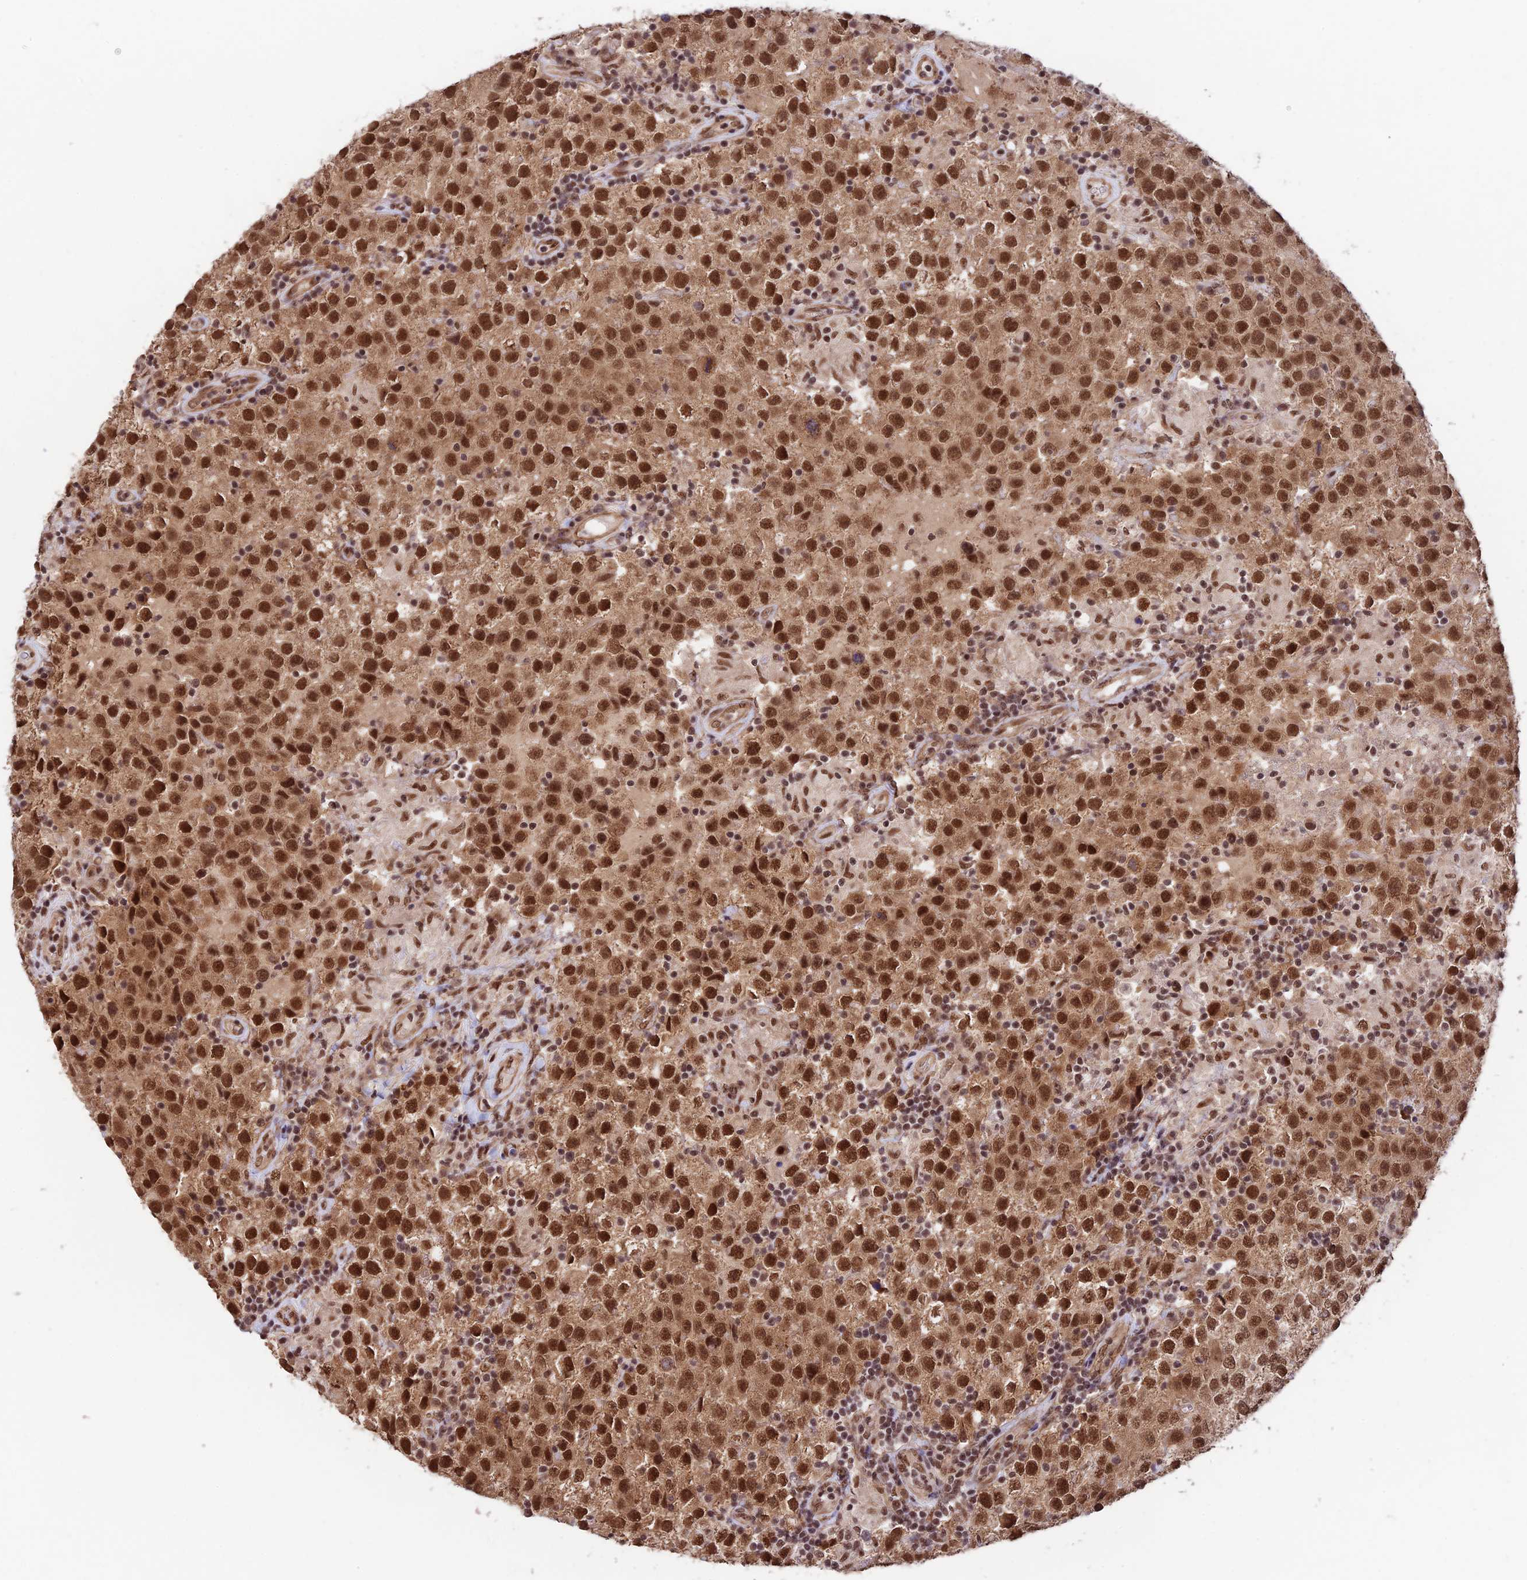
{"staining": {"intensity": "strong", "quantity": ">75%", "location": "nuclear"}, "tissue": "testis cancer", "cell_type": "Tumor cells", "image_type": "cancer", "snomed": [{"axis": "morphology", "description": "Seminoma, NOS"}, {"axis": "morphology", "description": "Carcinoma, Embryonal, NOS"}, {"axis": "topography", "description": "Testis"}], "caption": "Brown immunohistochemical staining in human testis cancer demonstrates strong nuclear staining in approximately >75% of tumor cells.", "gene": "RBM42", "patient": {"sex": "male", "age": 41}}